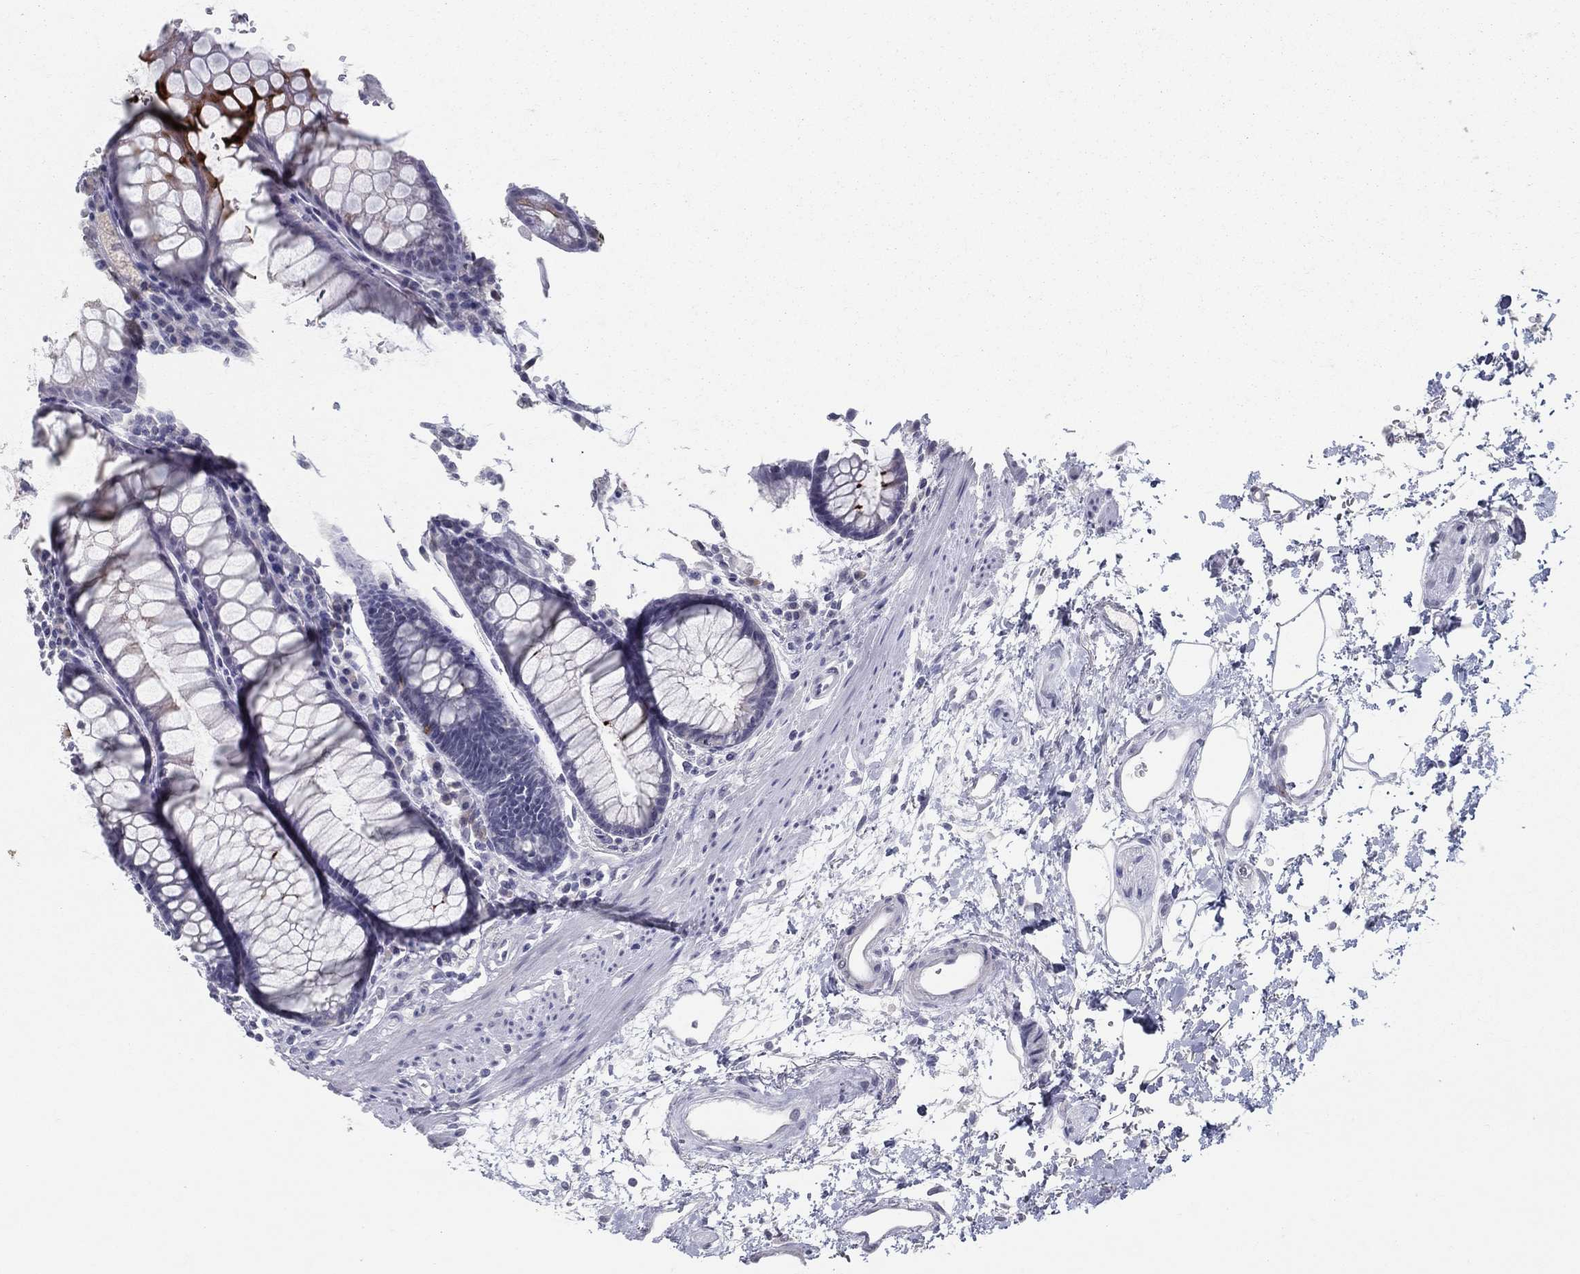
{"staining": {"intensity": "strong", "quantity": "<25%", "location": "cytoplasmic/membranous"}, "tissue": "rectum", "cell_type": "Glandular cells", "image_type": "normal", "snomed": [{"axis": "morphology", "description": "Normal tissue, NOS"}, {"axis": "topography", "description": "Rectum"}], "caption": "Protein analysis of benign rectum displays strong cytoplasmic/membranous positivity in about <25% of glandular cells.", "gene": "ACE2", "patient": {"sex": "female", "age": 68}}